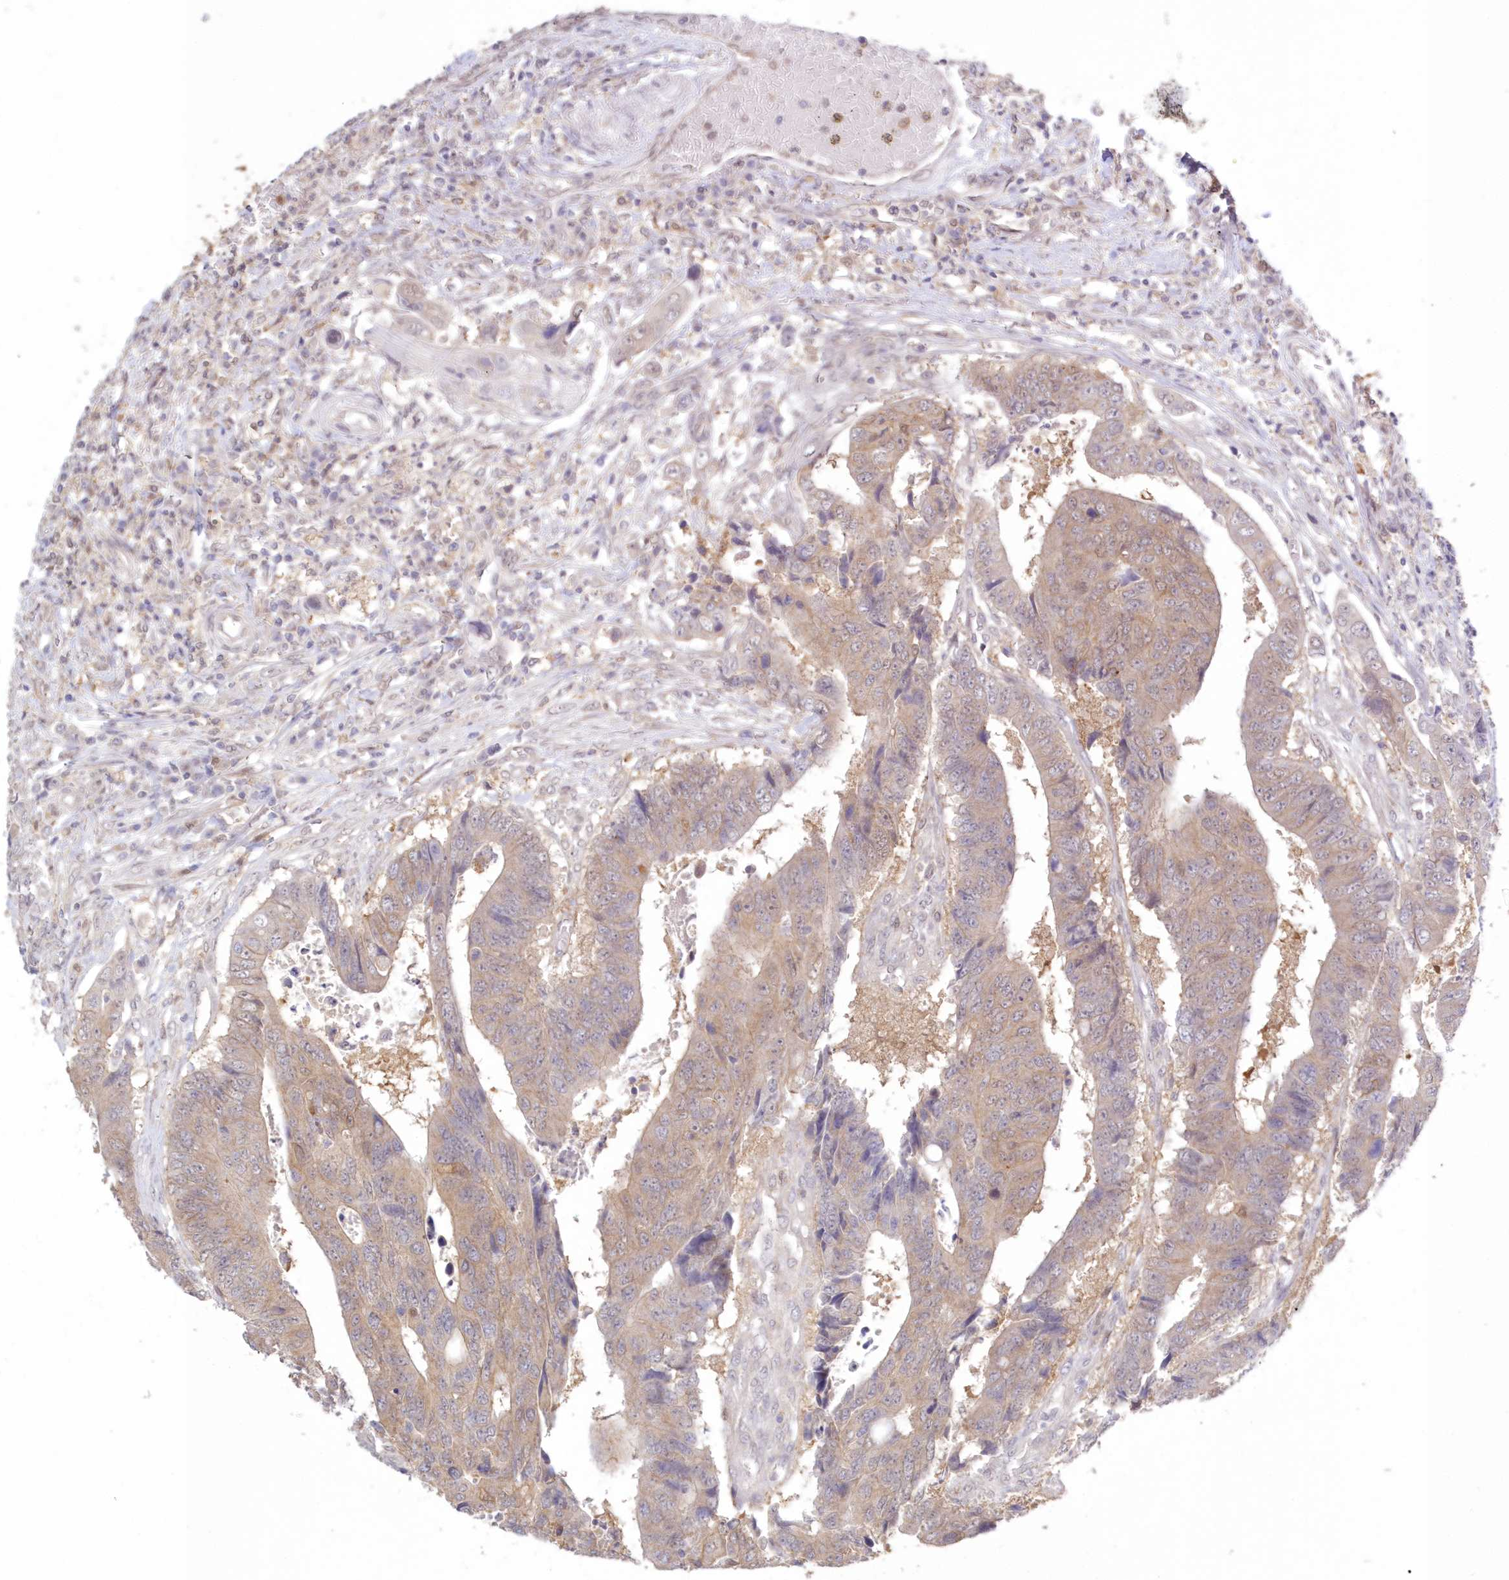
{"staining": {"intensity": "weak", "quantity": ">75%", "location": "cytoplasmic/membranous"}, "tissue": "colorectal cancer", "cell_type": "Tumor cells", "image_type": "cancer", "snomed": [{"axis": "morphology", "description": "Adenocarcinoma, NOS"}, {"axis": "topography", "description": "Rectum"}], "caption": "Weak cytoplasmic/membranous protein positivity is present in approximately >75% of tumor cells in colorectal adenocarcinoma. (DAB = brown stain, brightfield microscopy at high magnification).", "gene": "RNPEP", "patient": {"sex": "male", "age": 84}}